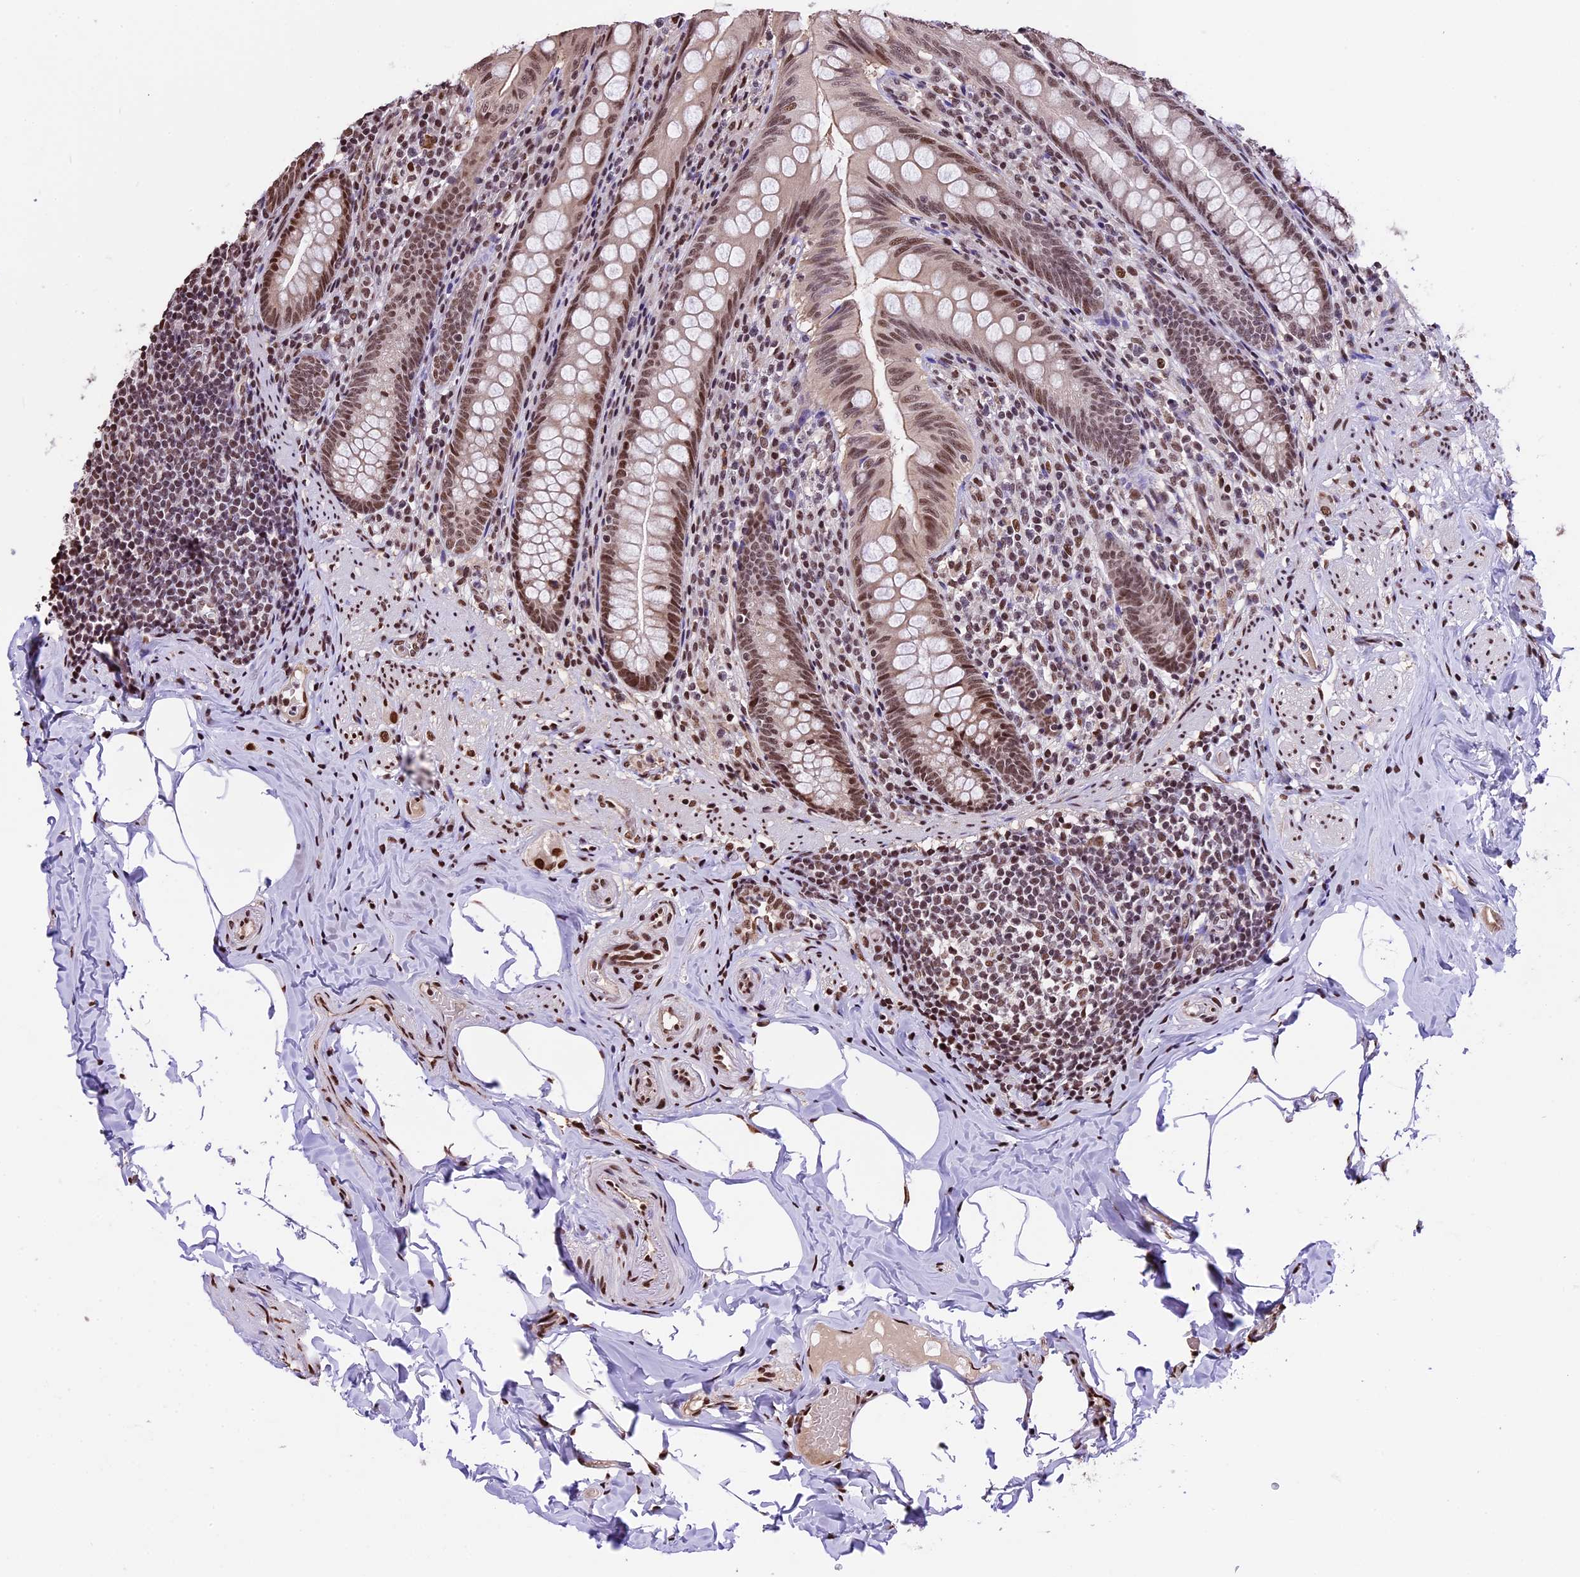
{"staining": {"intensity": "moderate", "quantity": ">75%", "location": "nuclear"}, "tissue": "appendix", "cell_type": "Glandular cells", "image_type": "normal", "snomed": [{"axis": "morphology", "description": "Normal tissue, NOS"}, {"axis": "topography", "description": "Appendix"}], "caption": "Glandular cells reveal medium levels of moderate nuclear staining in about >75% of cells in unremarkable appendix.", "gene": "POLR3E", "patient": {"sex": "male", "age": 55}}